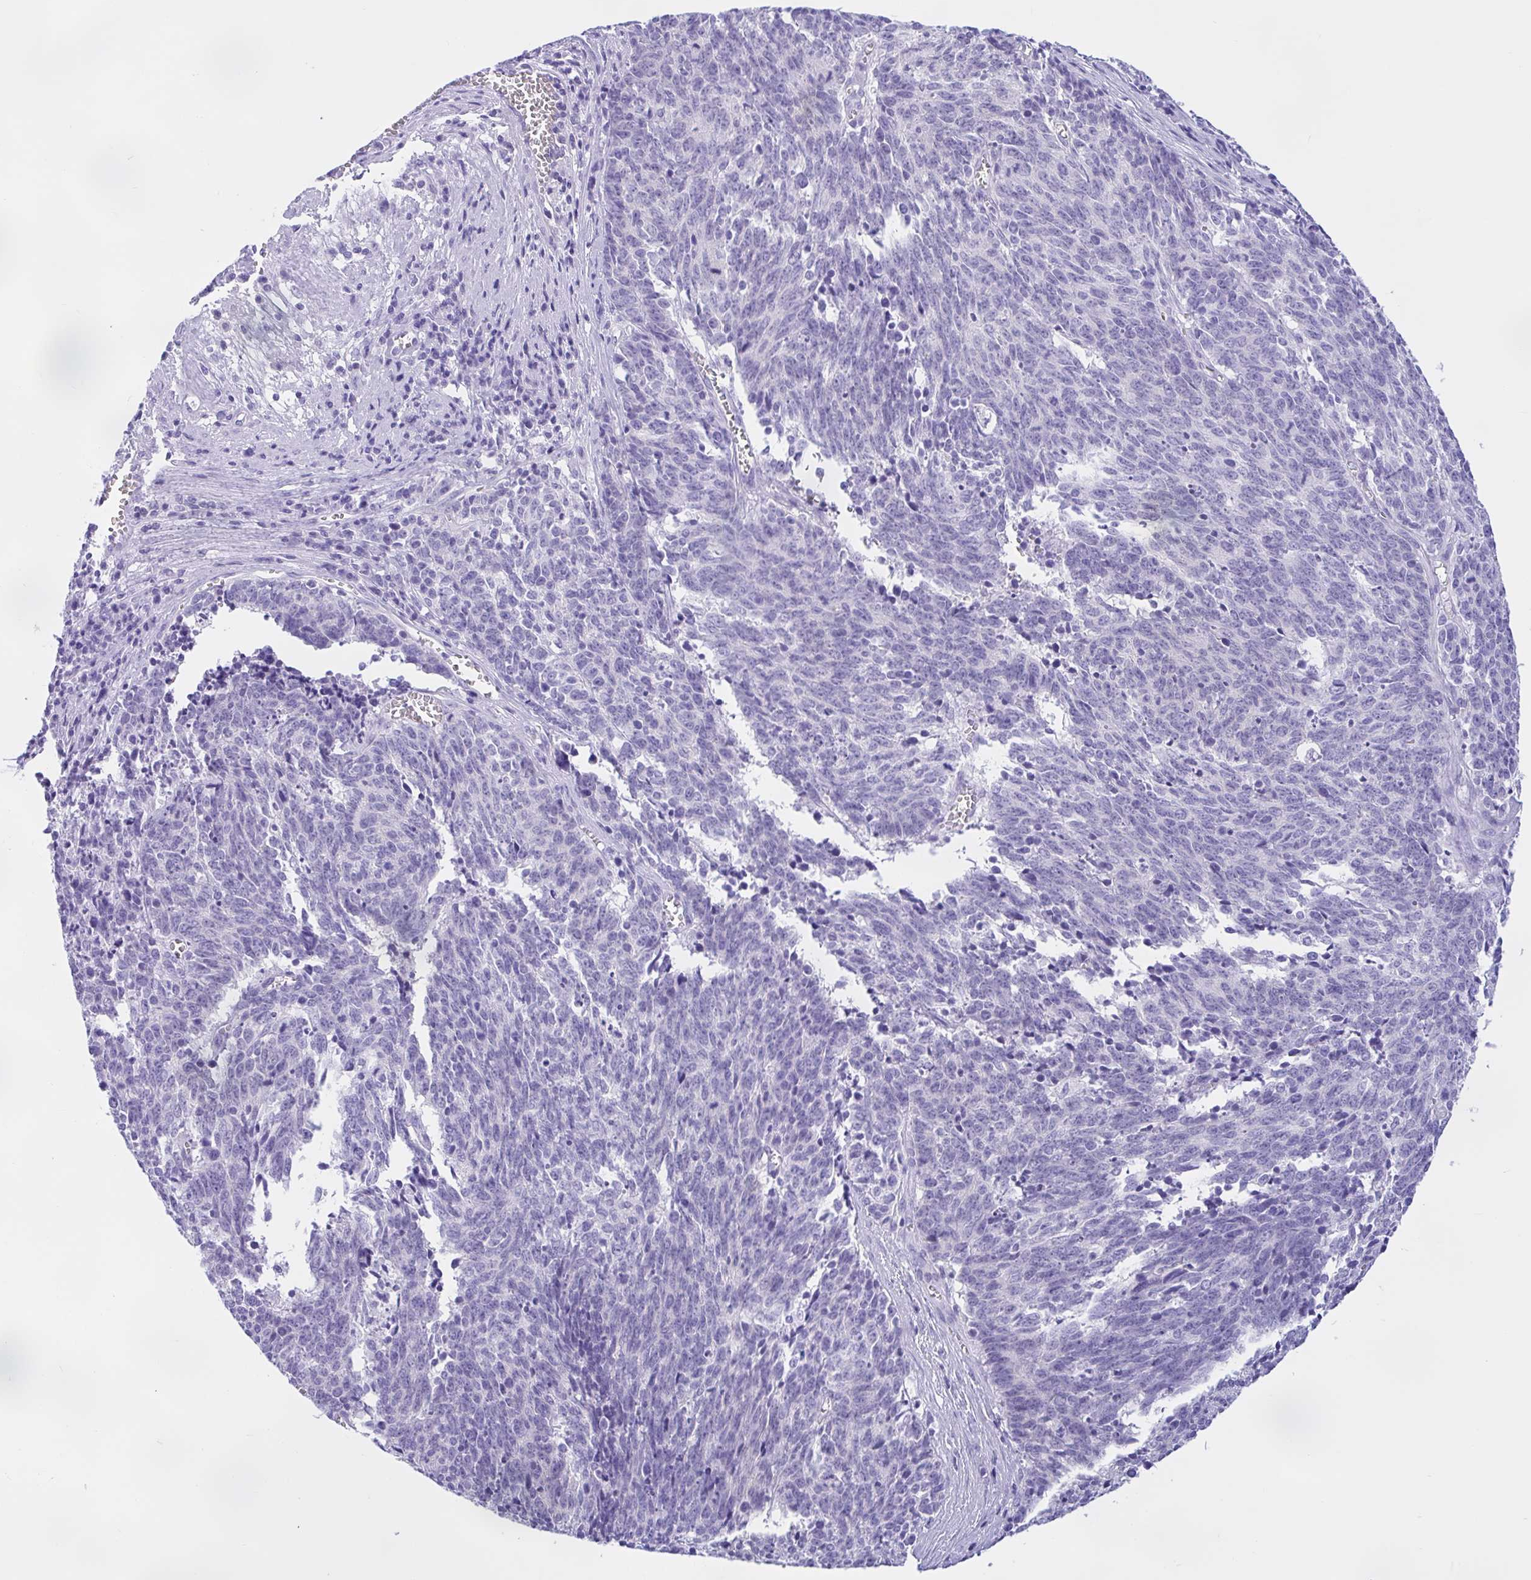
{"staining": {"intensity": "negative", "quantity": "none", "location": "none"}, "tissue": "cervical cancer", "cell_type": "Tumor cells", "image_type": "cancer", "snomed": [{"axis": "morphology", "description": "Squamous cell carcinoma, NOS"}, {"axis": "topography", "description": "Cervix"}], "caption": "Tumor cells show no significant protein positivity in cervical cancer (squamous cell carcinoma).", "gene": "ZNF319", "patient": {"sex": "female", "age": 29}}